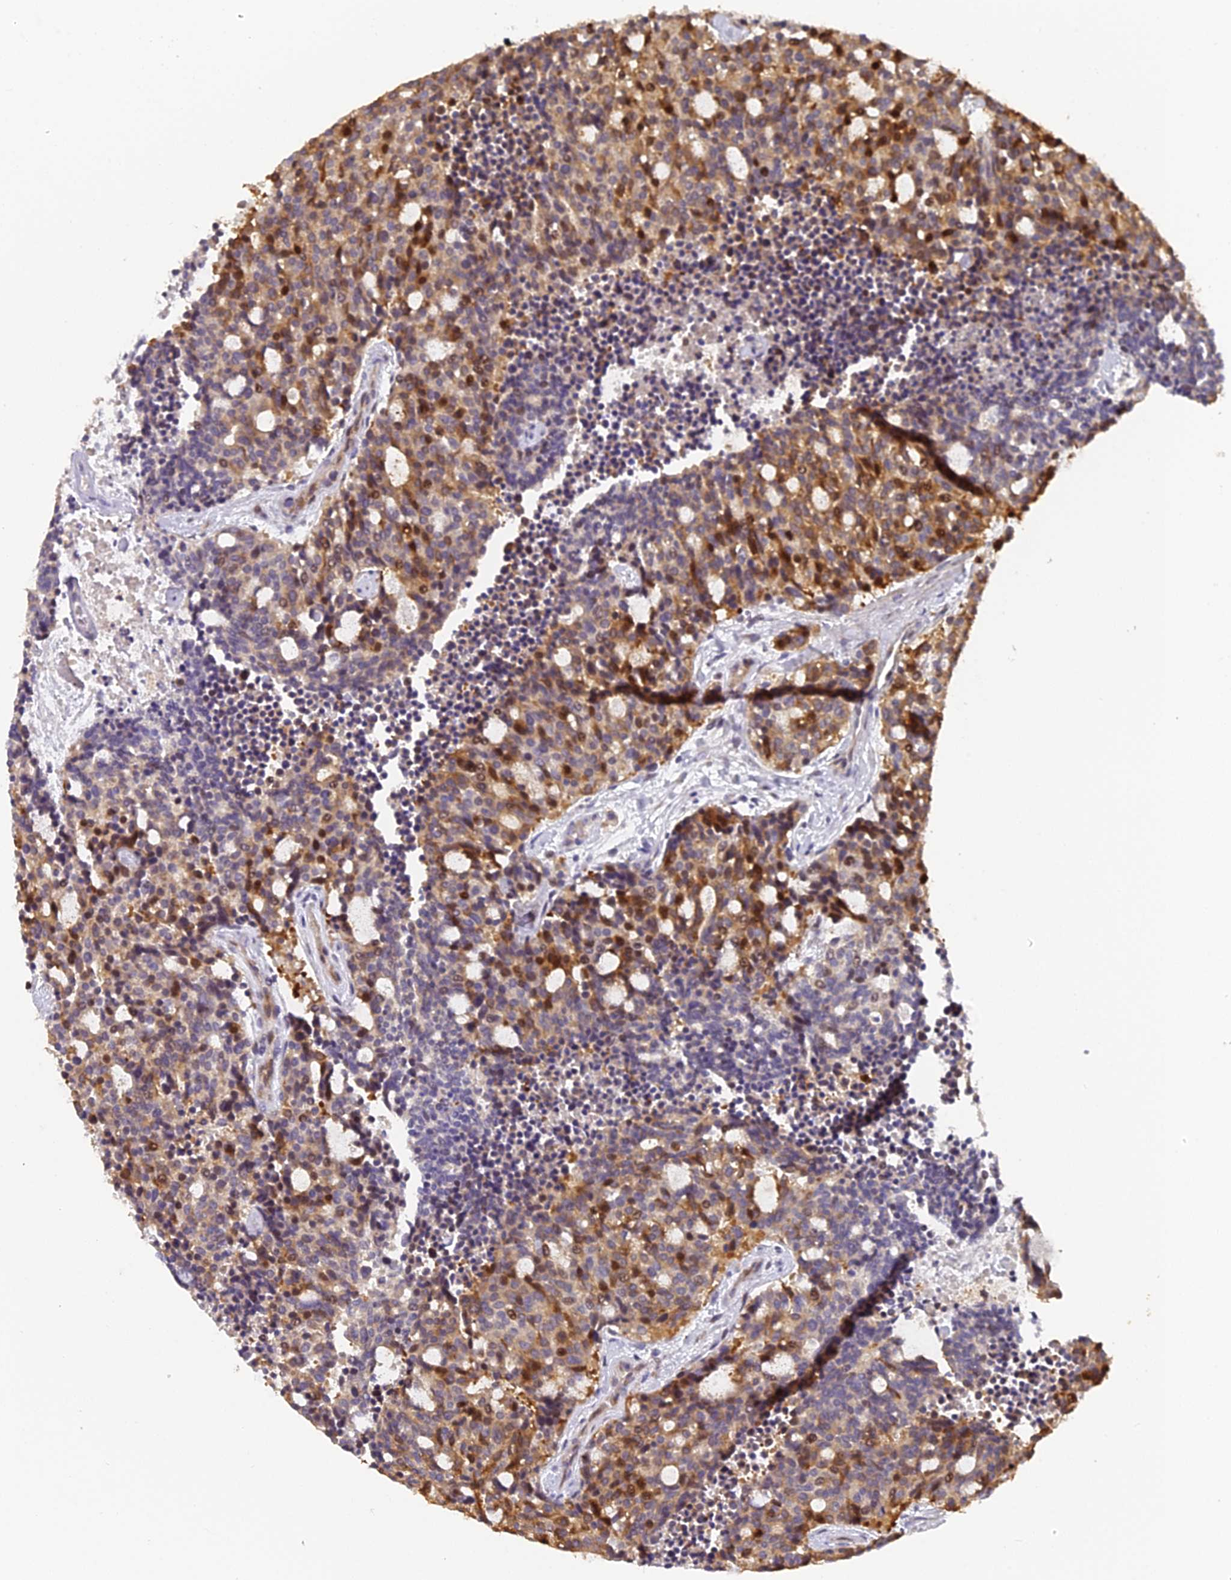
{"staining": {"intensity": "moderate", "quantity": "25%-75%", "location": "cytoplasmic/membranous,nuclear"}, "tissue": "carcinoid", "cell_type": "Tumor cells", "image_type": "cancer", "snomed": [{"axis": "morphology", "description": "Carcinoid, malignant, NOS"}, {"axis": "topography", "description": "Pancreas"}], "caption": "Tumor cells display moderate cytoplasmic/membranous and nuclear positivity in approximately 25%-75% of cells in carcinoid.", "gene": "RAB28", "patient": {"sex": "female", "age": 54}}